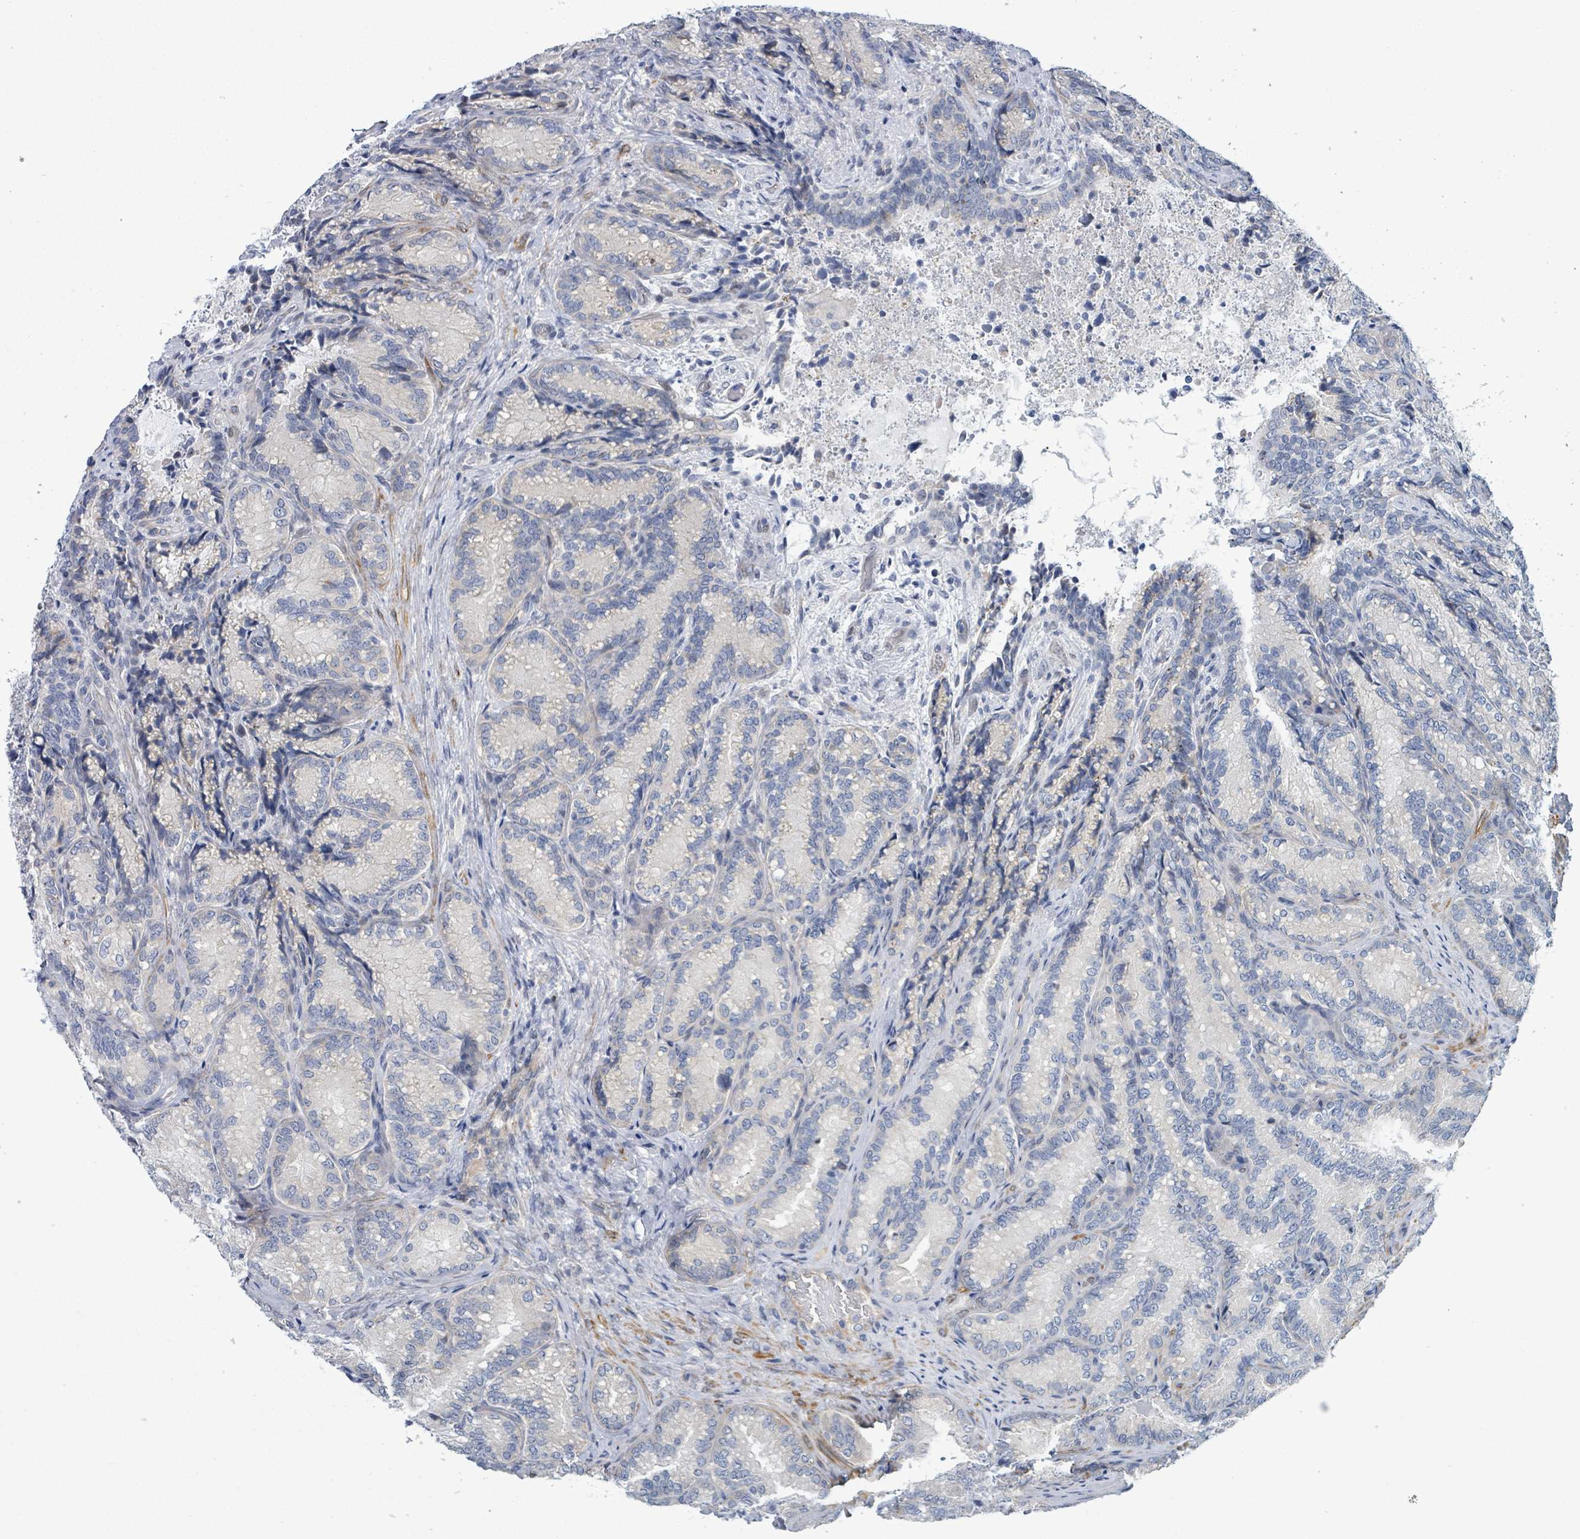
{"staining": {"intensity": "negative", "quantity": "none", "location": "none"}, "tissue": "seminal vesicle", "cell_type": "Glandular cells", "image_type": "normal", "snomed": [{"axis": "morphology", "description": "Normal tissue, NOS"}, {"axis": "topography", "description": "Seminal veicle"}], "caption": "Immunohistochemical staining of unremarkable seminal vesicle displays no significant expression in glandular cells.", "gene": "C9orf152", "patient": {"sex": "male", "age": 58}}